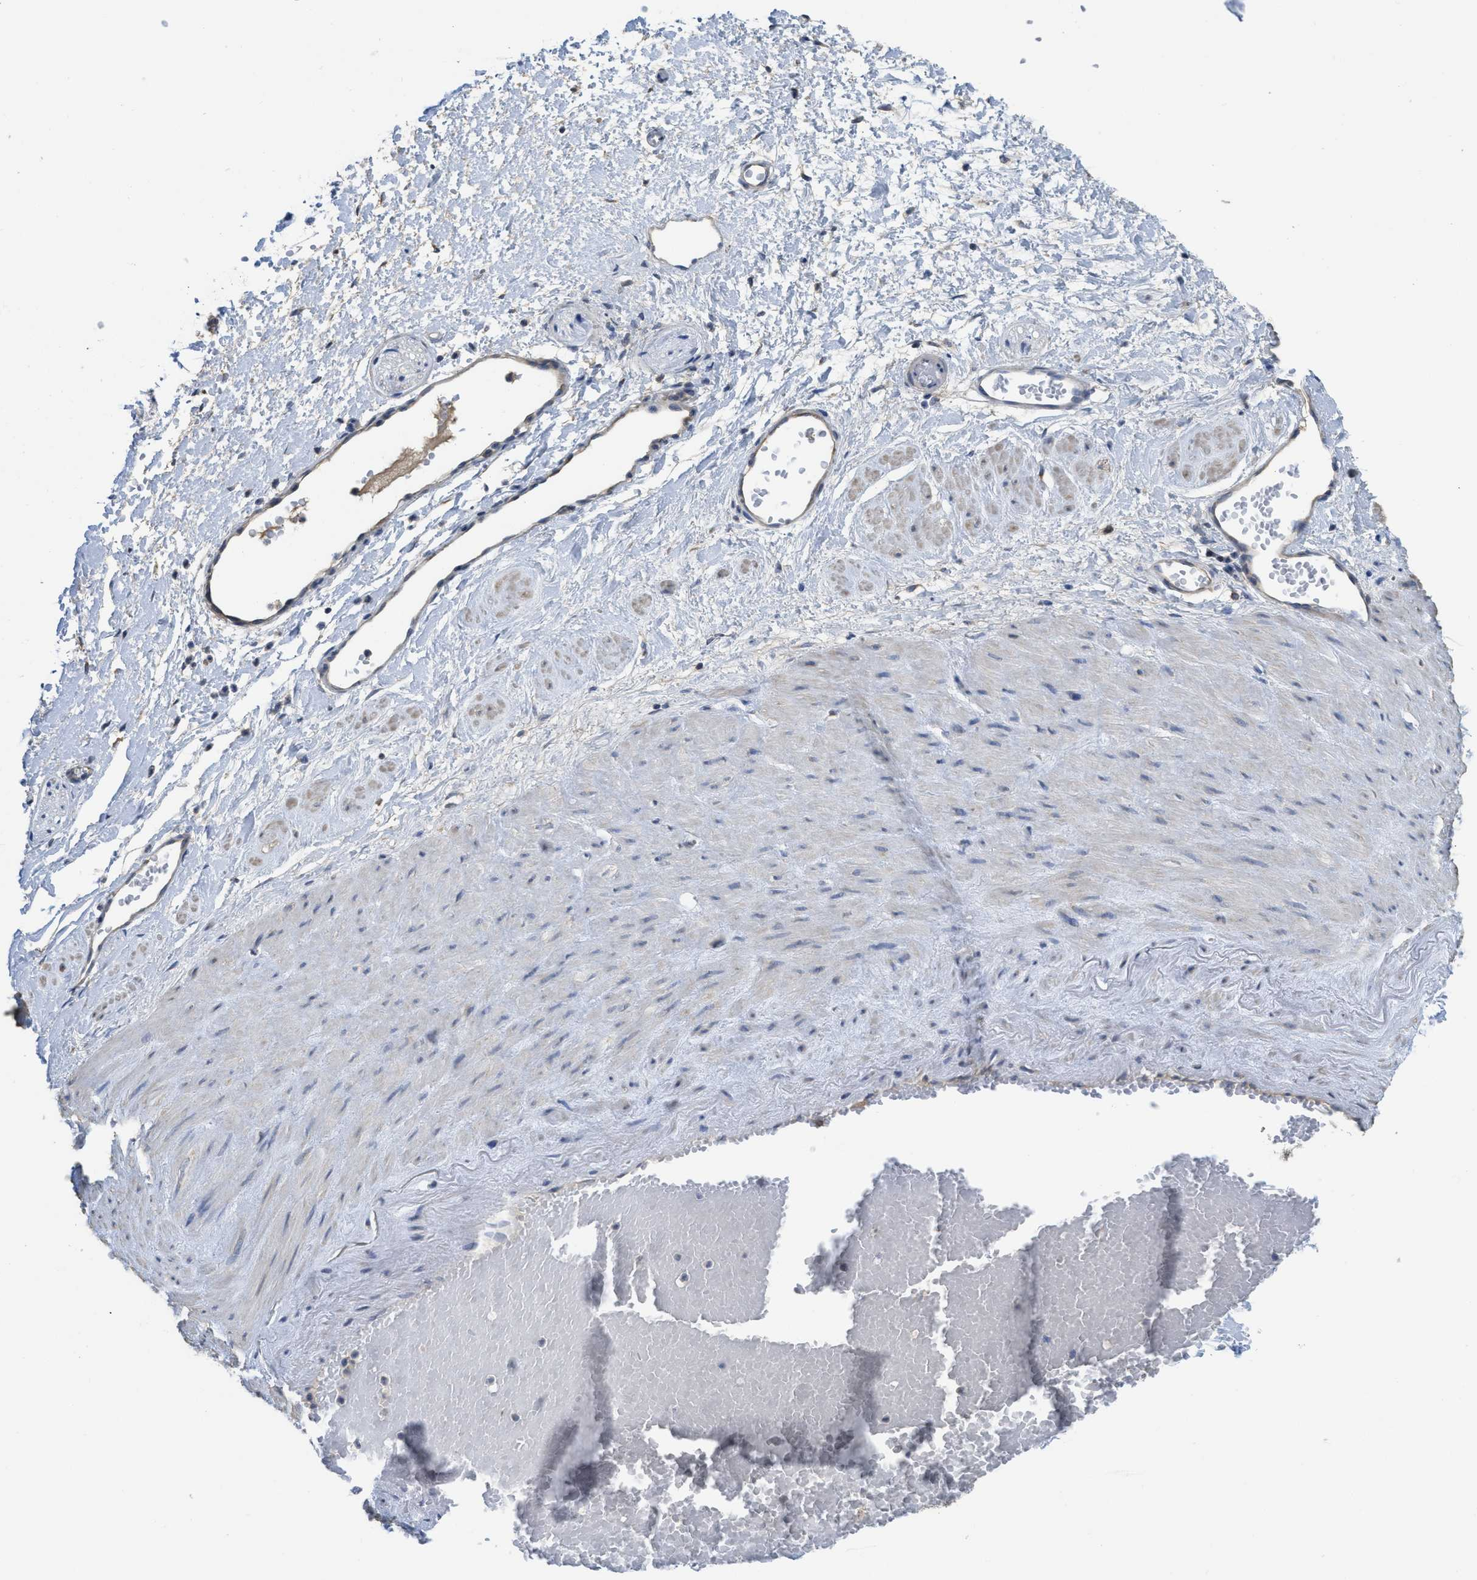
{"staining": {"intensity": "negative", "quantity": "none", "location": "none"}, "tissue": "adipose tissue", "cell_type": "Adipocytes", "image_type": "normal", "snomed": [{"axis": "morphology", "description": "Normal tissue, NOS"}, {"axis": "topography", "description": "Soft tissue"}, {"axis": "topography", "description": "Vascular tissue"}], "caption": "High magnification brightfield microscopy of normal adipose tissue stained with DAB (brown) and counterstained with hematoxylin (blue): adipocytes show no significant positivity.", "gene": "SFXN2", "patient": {"sex": "female", "age": 35}}